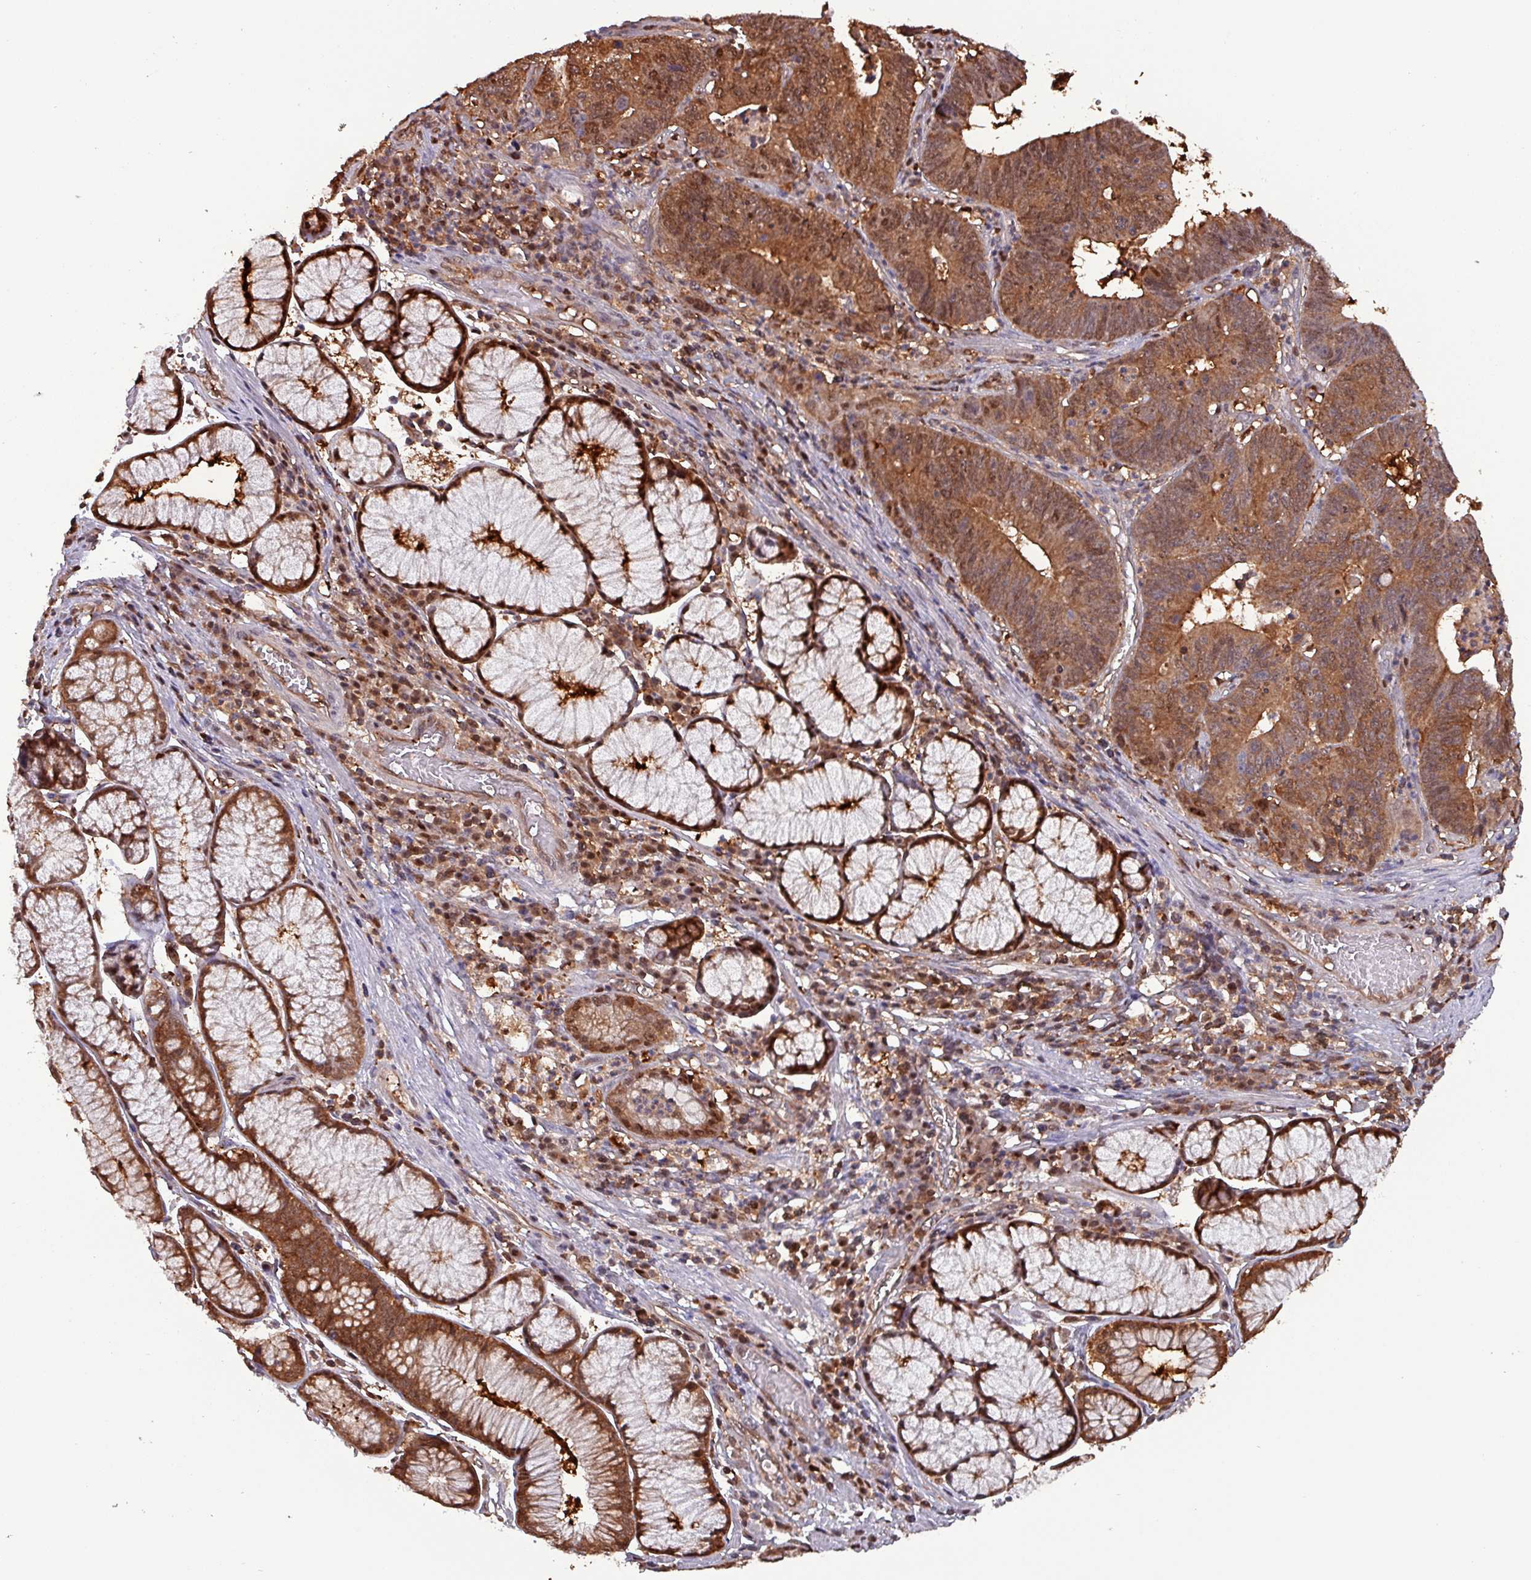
{"staining": {"intensity": "strong", "quantity": ">75%", "location": "cytoplasmic/membranous,nuclear"}, "tissue": "stomach cancer", "cell_type": "Tumor cells", "image_type": "cancer", "snomed": [{"axis": "morphology", "description": "Adenocarcinoma, NOS"}, {"axis": "topography", "description": "Stomach"}], "caption": "IHC image of neoplastic tissue: stomach cancer stained using immunohistochemistry (IHC) reveals high levels of strong protein expression localized specifically in the cytoplasmic/membranous and nuclear of tumor cells, appearing as a cytoplasmic/membranous and nuclear brown color.", "gene": "PSMB8", "patient": {"sex": "male", "age": 59}}